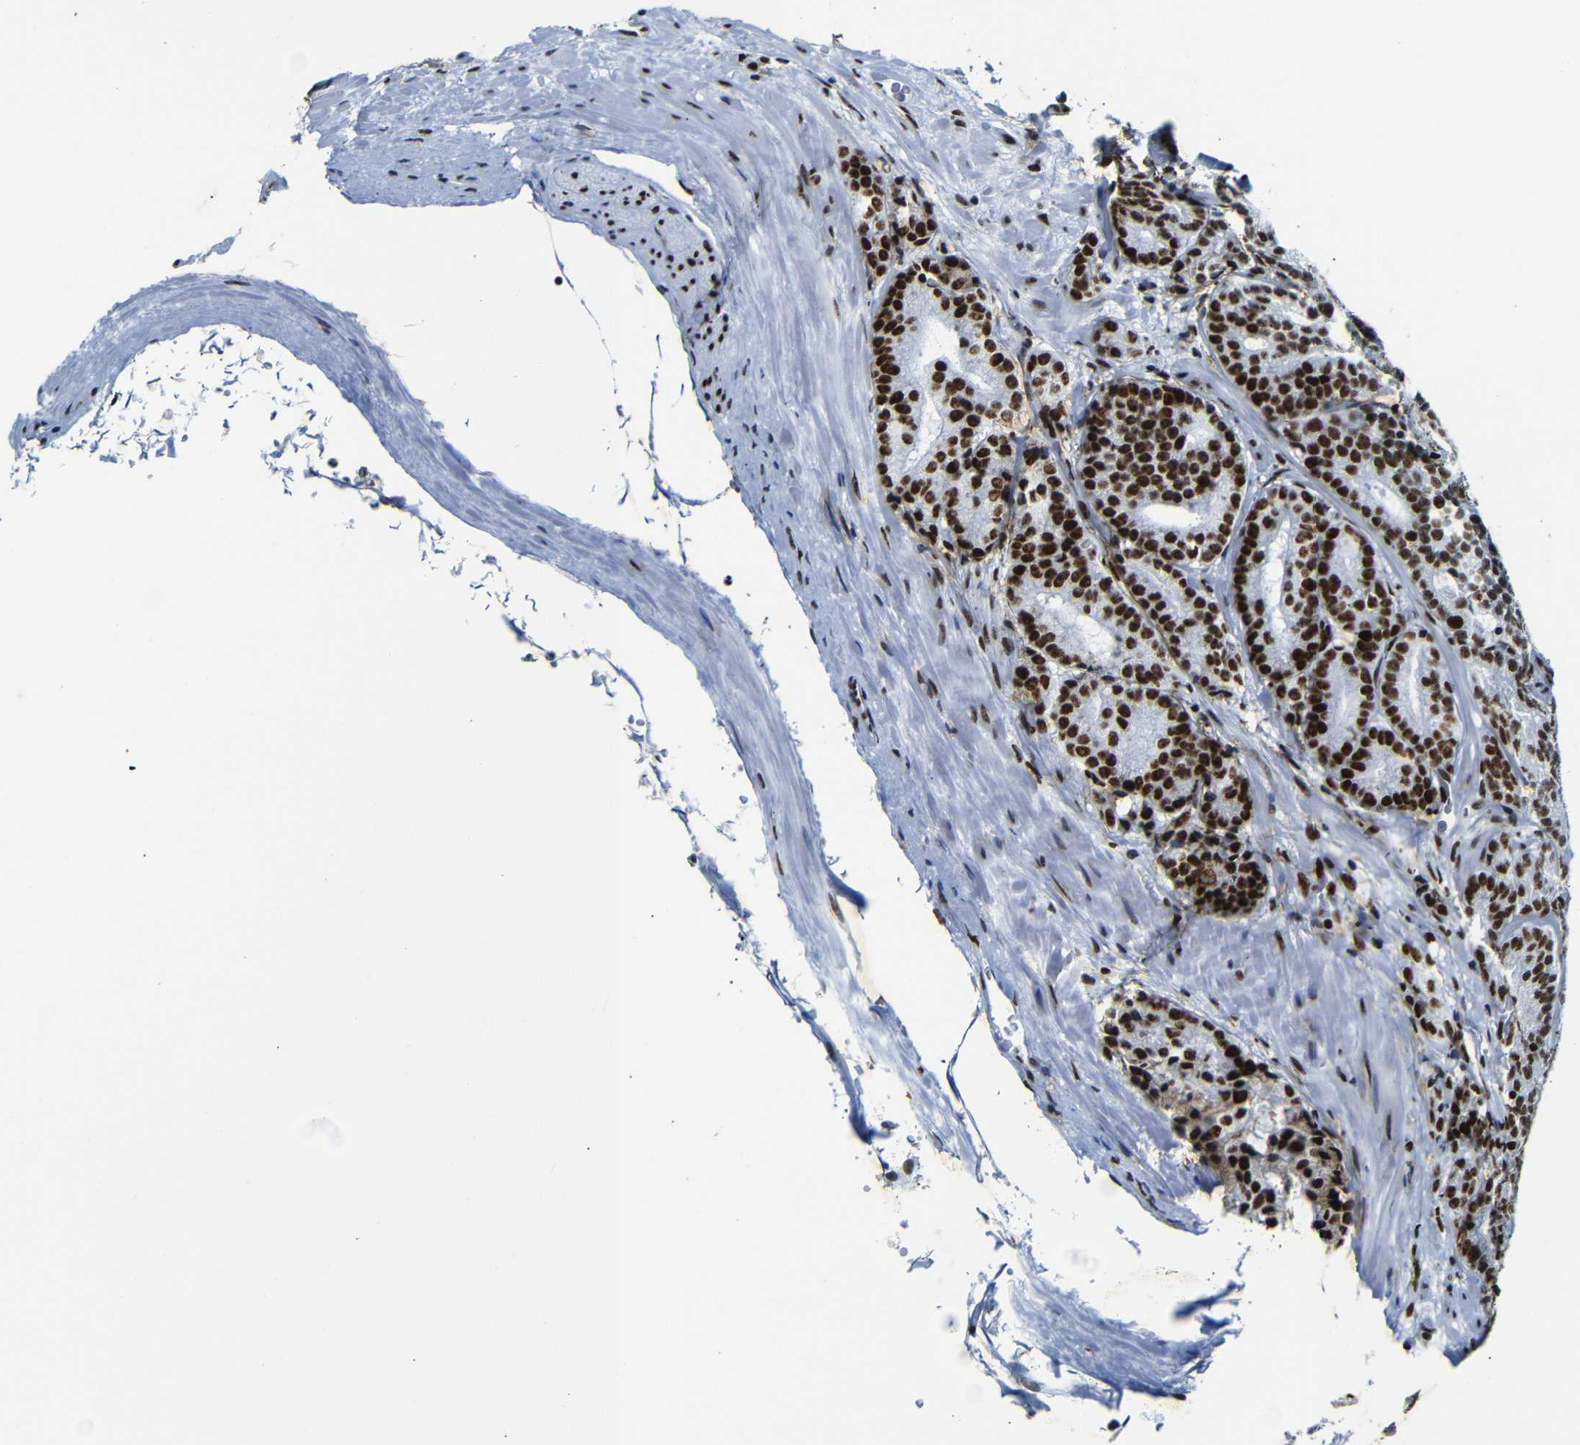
{"staining": {"intensity": "strong", "quantity": ">75%", "location": "nuclear"}, "tissue": "prostate cancer", "cell_type": "Tumor cells", "image_type": "cancer", "snomed": [{"axis": "morphology", "description": "Adenocarcinoma, High grade"}, {"axis": "topography", "description": "Prostate"}], "caption": "High-magnification brightfield microscopy of prostate cancer stained with DAB (brown) and counterstained with hematoxylin (blue). tumor cells exhibit strong nuclear positivity is identified in about>75% of cells.", "gene": "SRSF1", "patient": {"sex": "male", "age": 61}}